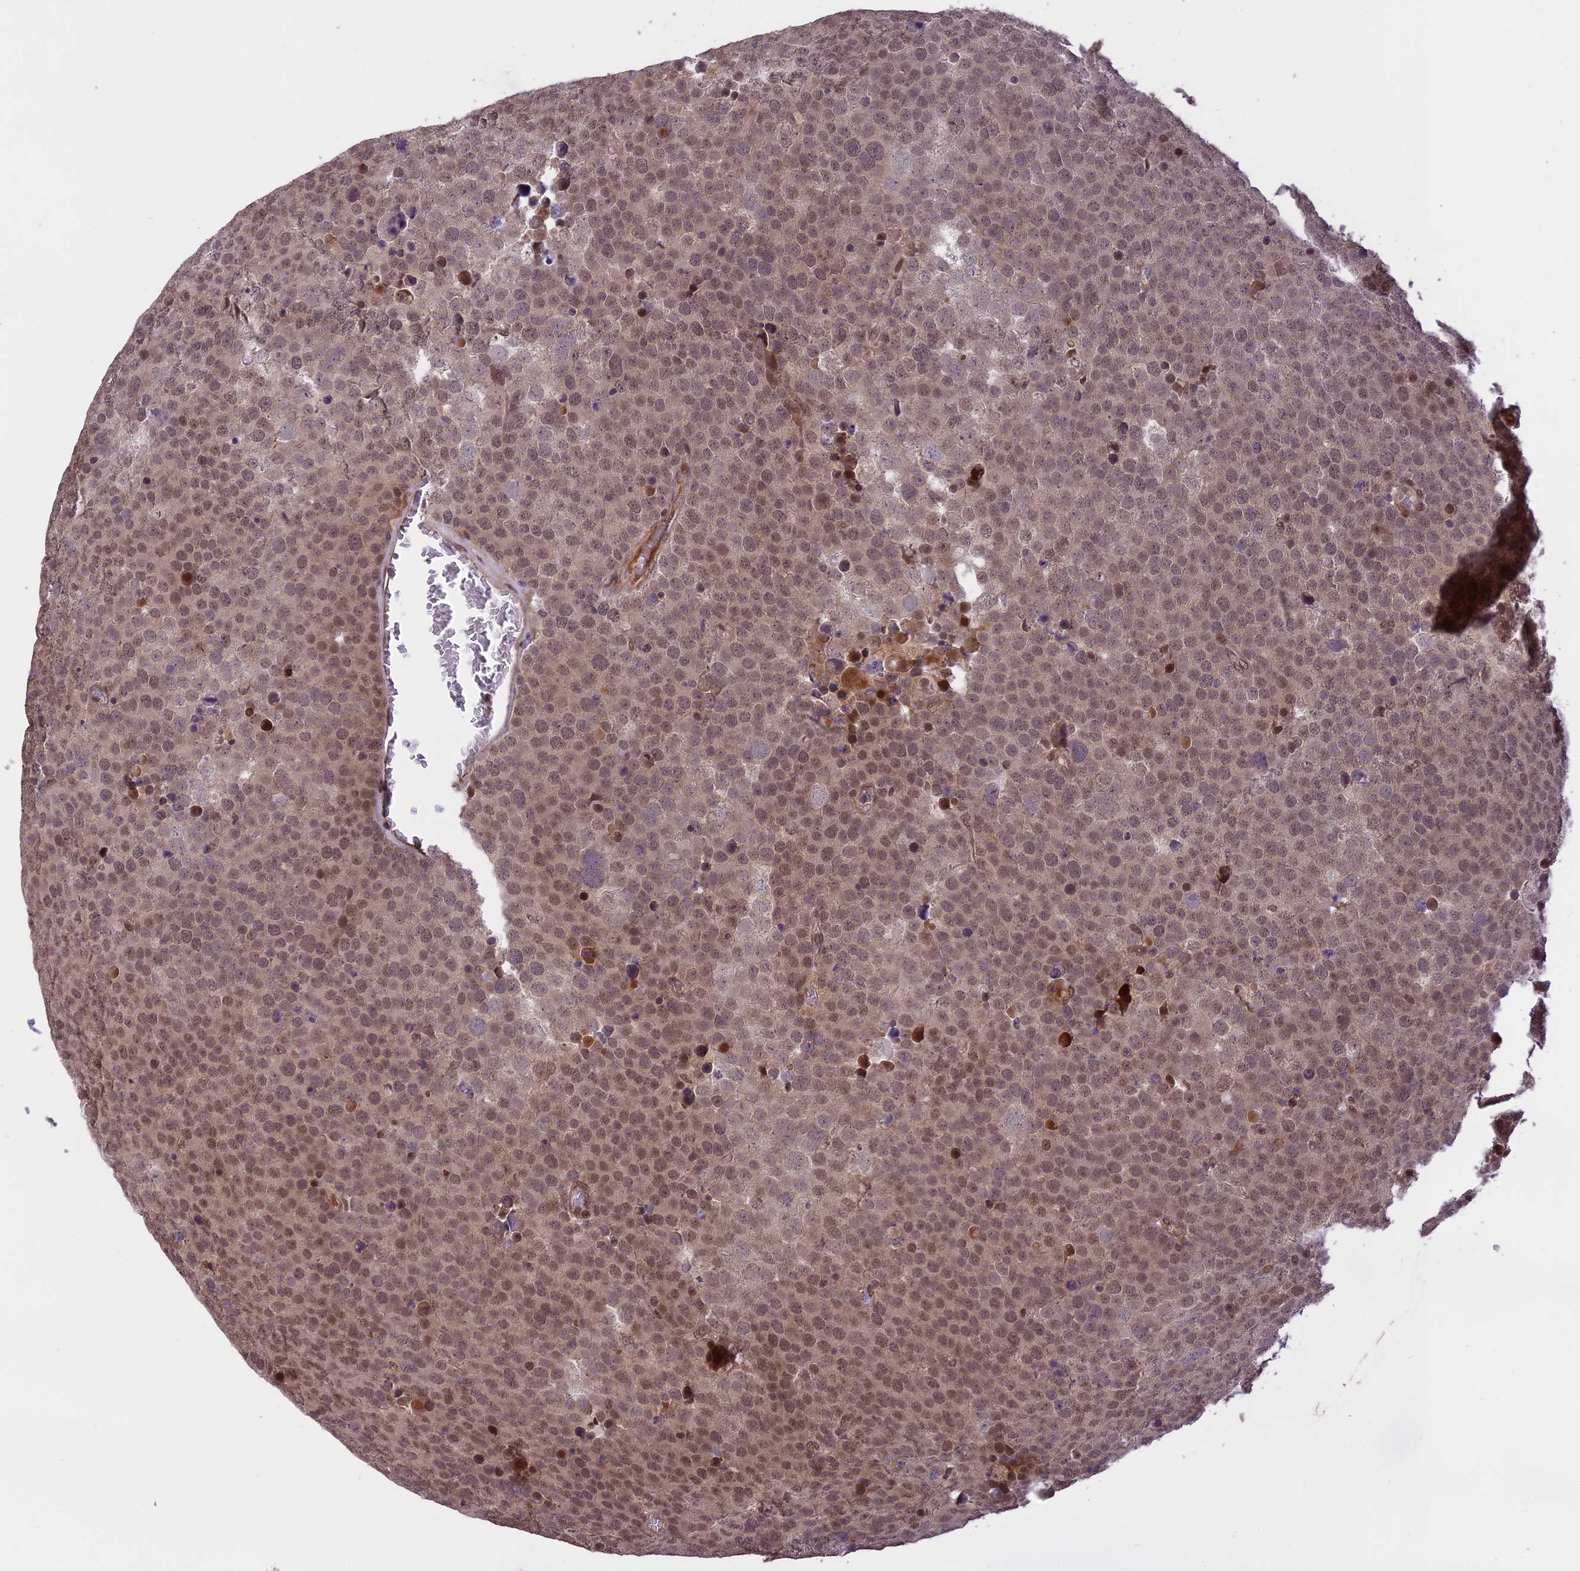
{"staining": {"intensity": "weak", "quantity": ">75%", "location": "nuclear"}, "tissue": "testis cancer", "cell_type": "Tumor cells", "image_type": "cancer", "snomed": [{"axis": "morphology", "description": "Seminoma, NOS"}, {"axis": "topography", "description": "Testis"}], "caption": "Weak nuclear positivity for a protein is identified in approximately >75% of tumor cells of testis seminoma using immunohistochemistry (IHC).", "gene": "PRELID2", "patient": {"sex": "male", "age": 71}}